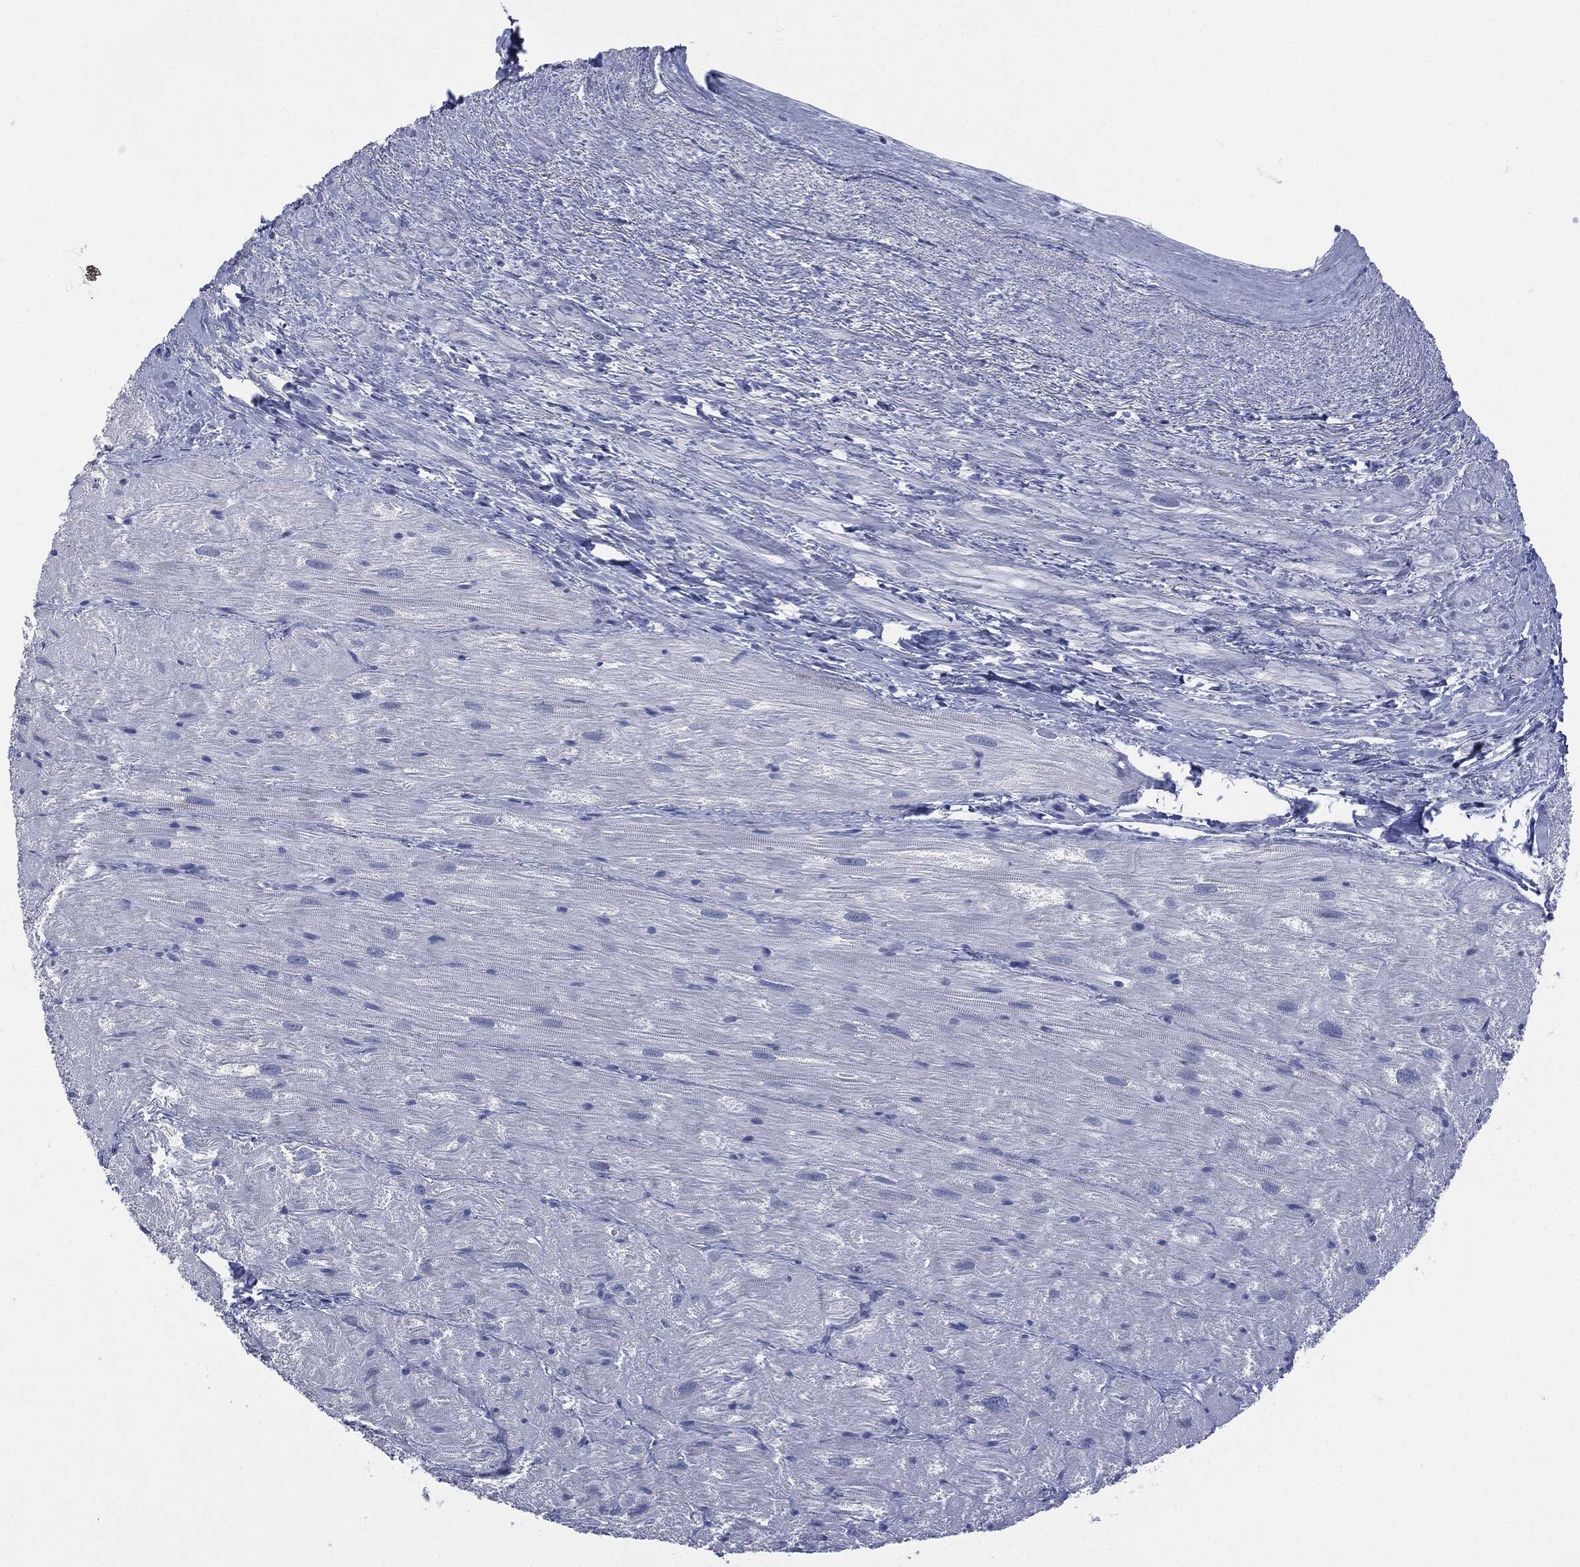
{"staining": {"intensity": "negative", "quantity": "none", "location": "none"}, "tissue": "heart muscle", "cell_type": "Cardiomyocytes", "image_type": "normal", "snomed": [{"axis": "morphology", "description": "Normal tissue, NOS"}, {"axis": "topography", "description": "Heart"}], "caption": "This is an IHC image of benign heart muscle. There is no staining in cardiomyocytes.", "gene": "MUC16", "patient": {"sex": "male", "age": 62}}